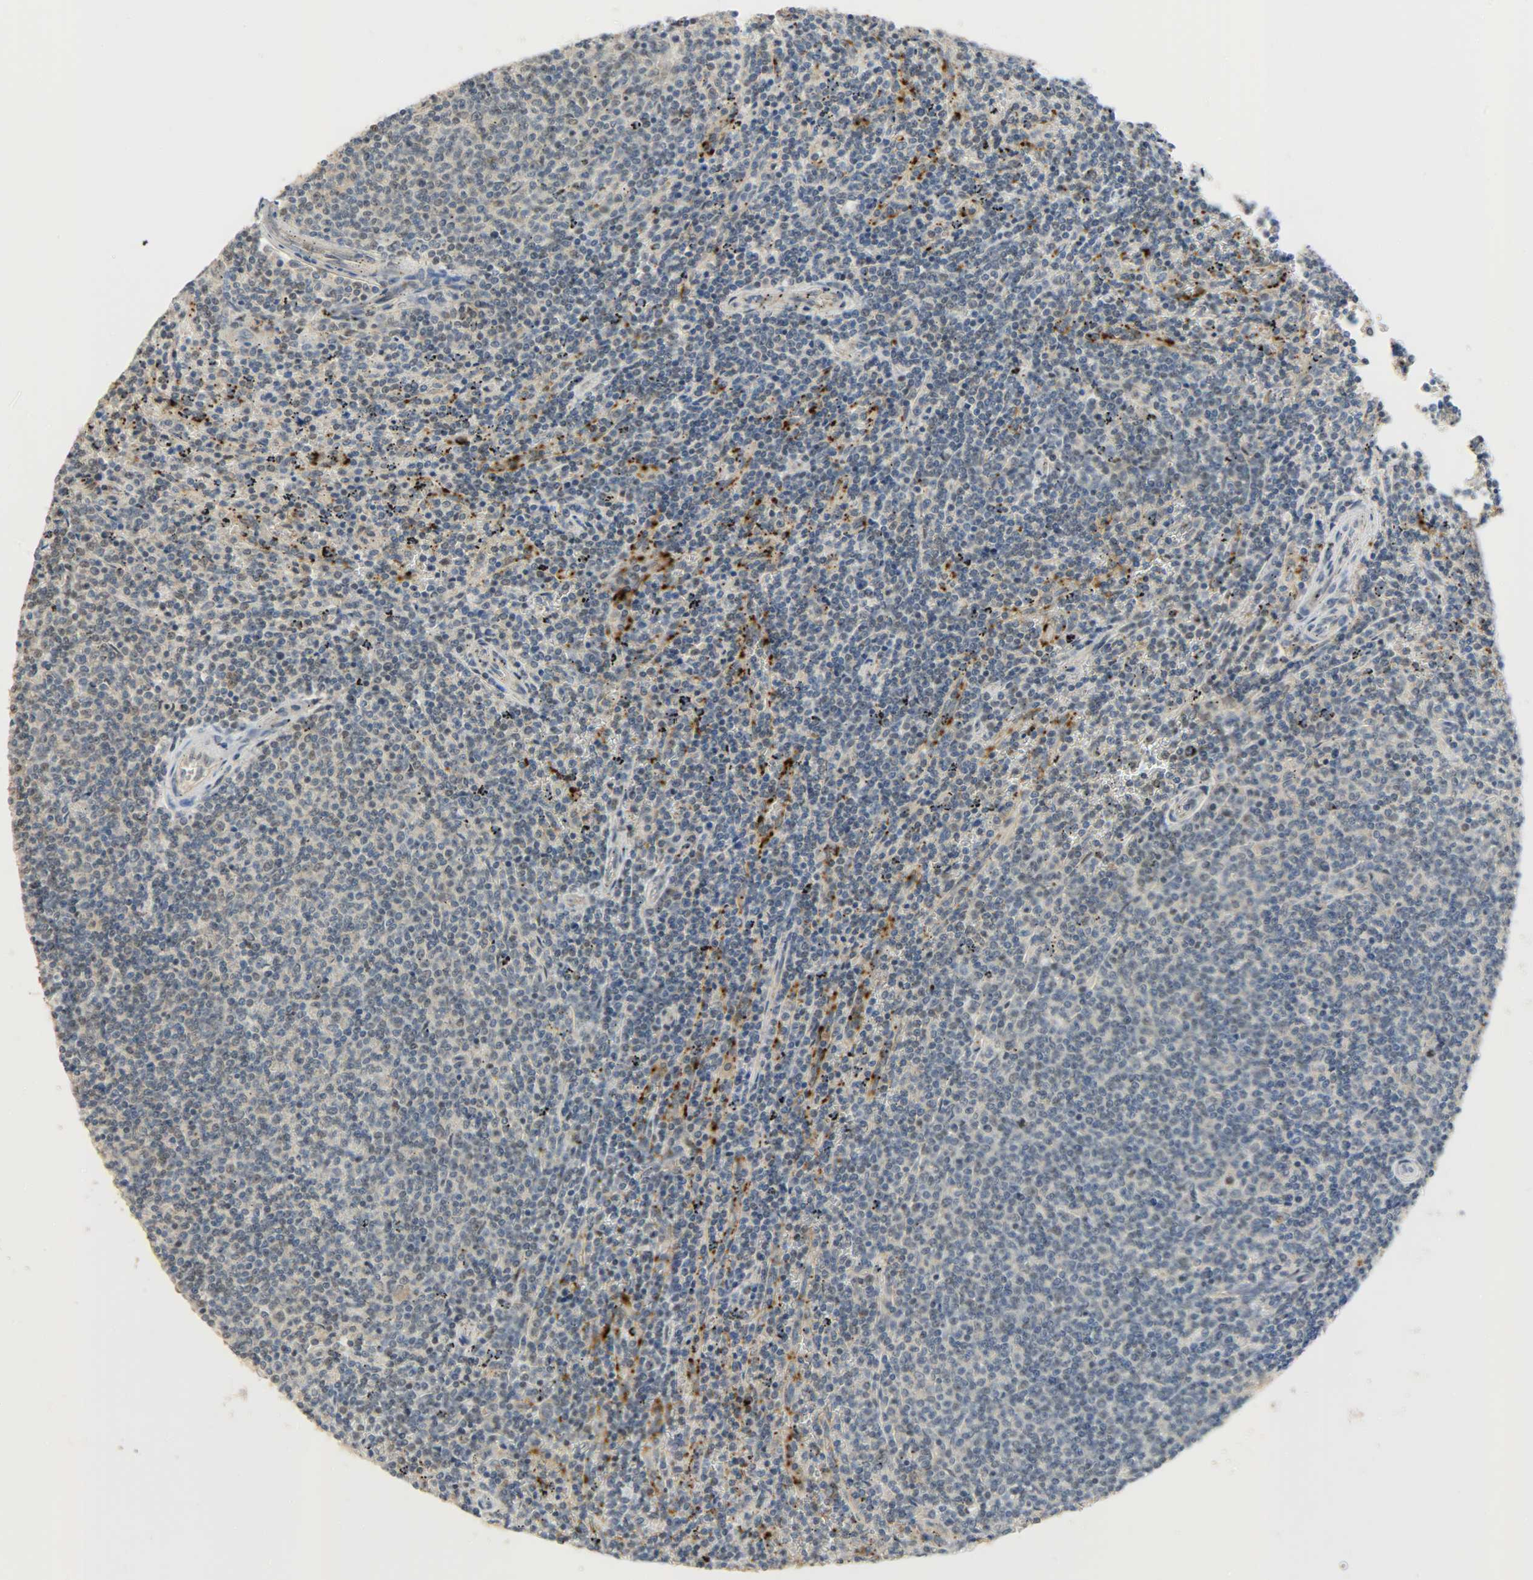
{"staining": {"intensity": "negative", "quantity": "none", "location": "none"}, "tissue": "lymphoma", "cell_type": "Tumor cells", "image_type": "cancer", "snomed": [{"axis": "morphology", "description": "Malignant lymphoma, non-Hodgkin's type, Low grade"}, {"axis": "topography", "description": "Spleen"}], "caption": "Tumor cells are negative for brown protein staining in low-grade malignant lymphoma, non-Hodgkin's type.", "gene": "GIT2", "patient": {"sex": "female", "age": 50}}